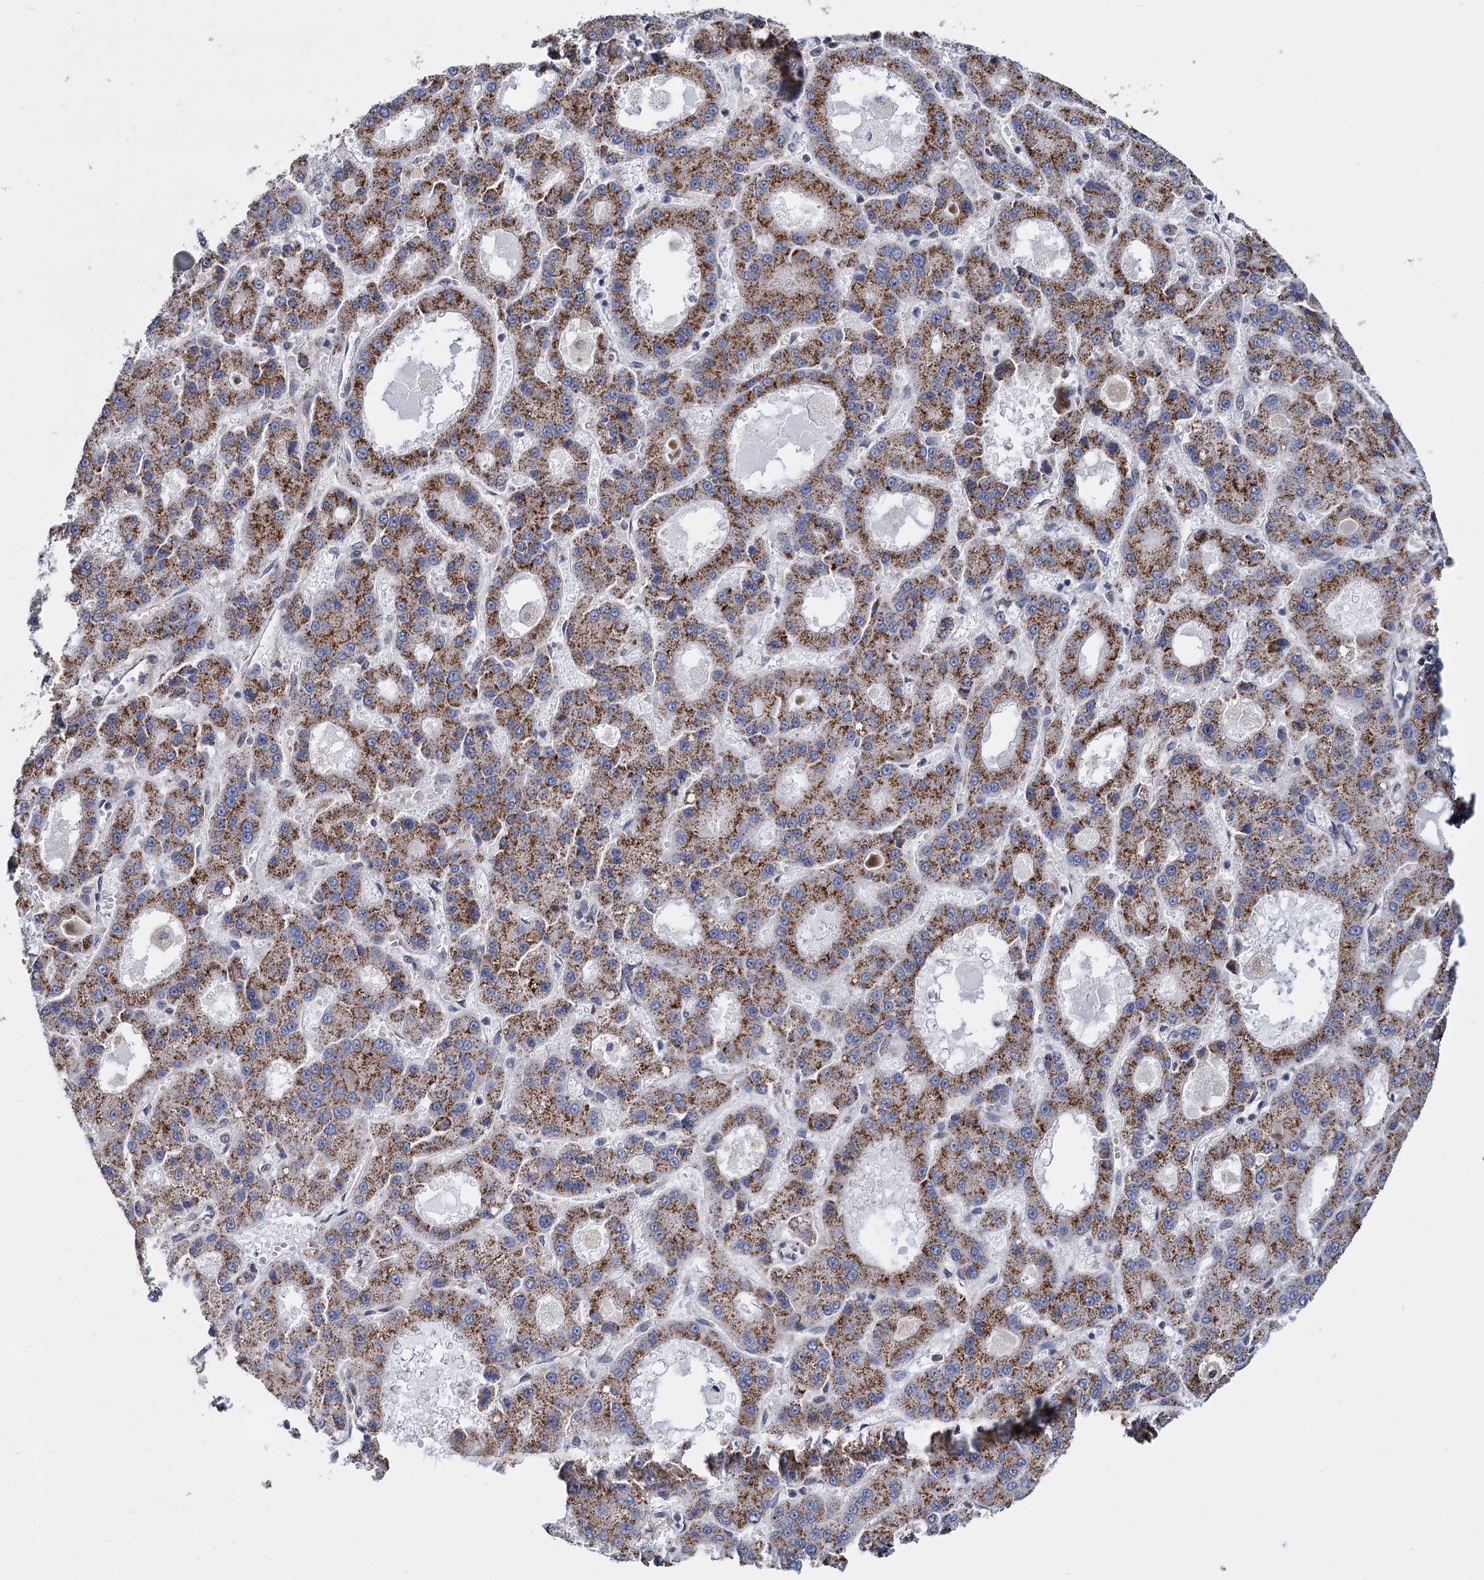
{"staining": {"intensity": "strong", "quantity": ">75%", "location": "cytoplasmic/membranous"}, "tissue": "liver cancer", "cell_type": "Tumor cells", "image_type": "cancer", "snomed": [{"axis": "morphology", "description": "Carcinoma, Hepatocellular, NOS"}, {"axis": "topography", "description": "Liver"}], "caption": "Approximately >75% of tumor cells in human liver cancer (hepatocellular carcinoma) demonstrate strong cytoplasmic/membranous protein positivity as visualized by brown immunohistochemical staining.", "gene": "SUPT20H", "patient": {"sex": "male", "age": 70}}